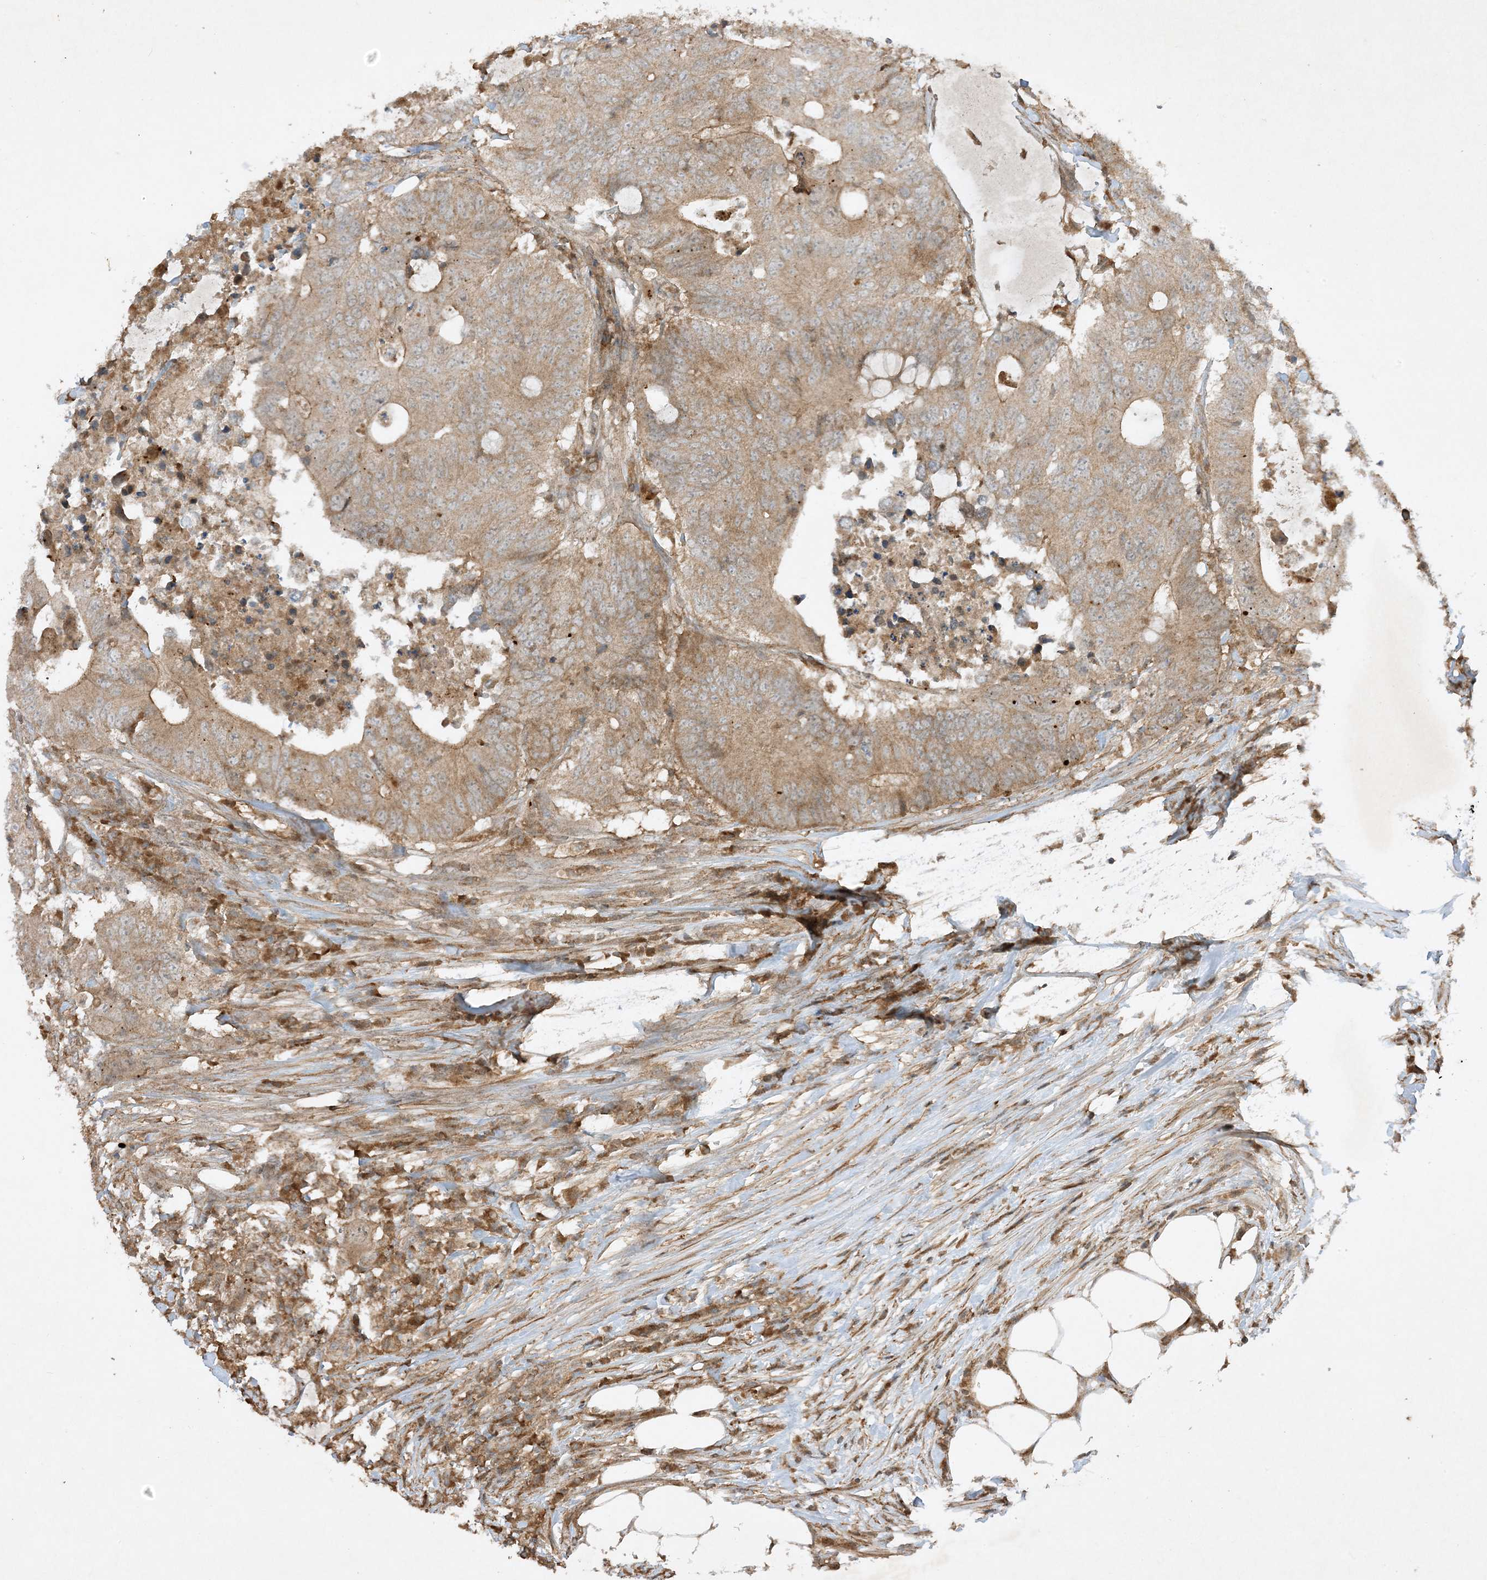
{"staining": {"intensity": "moderate", "quantity": ">75%", "location": "cytoplasmic/membranous"}, "tissue": "colorectal cancer", "cell_type": "Tumor cells", "image_type": "cancer", "snomed": [{"axis": "morphology", "description": "Adenocarcinoma, NOS"}, {"axis": "topography", "description": "Colon"}], "caption": "Protein expression analysis of human colorectal cancer (adenocarcinoma) reveals moderate cytoplasmic/membranous positivity in approximately >75% of tumor cells. Immunohistochemistry (ihc) stains the protein of interest in brown and the nuclei are stained blue.", "gene": "XRN1", "patient": {"sex": "male", "age": 71}}